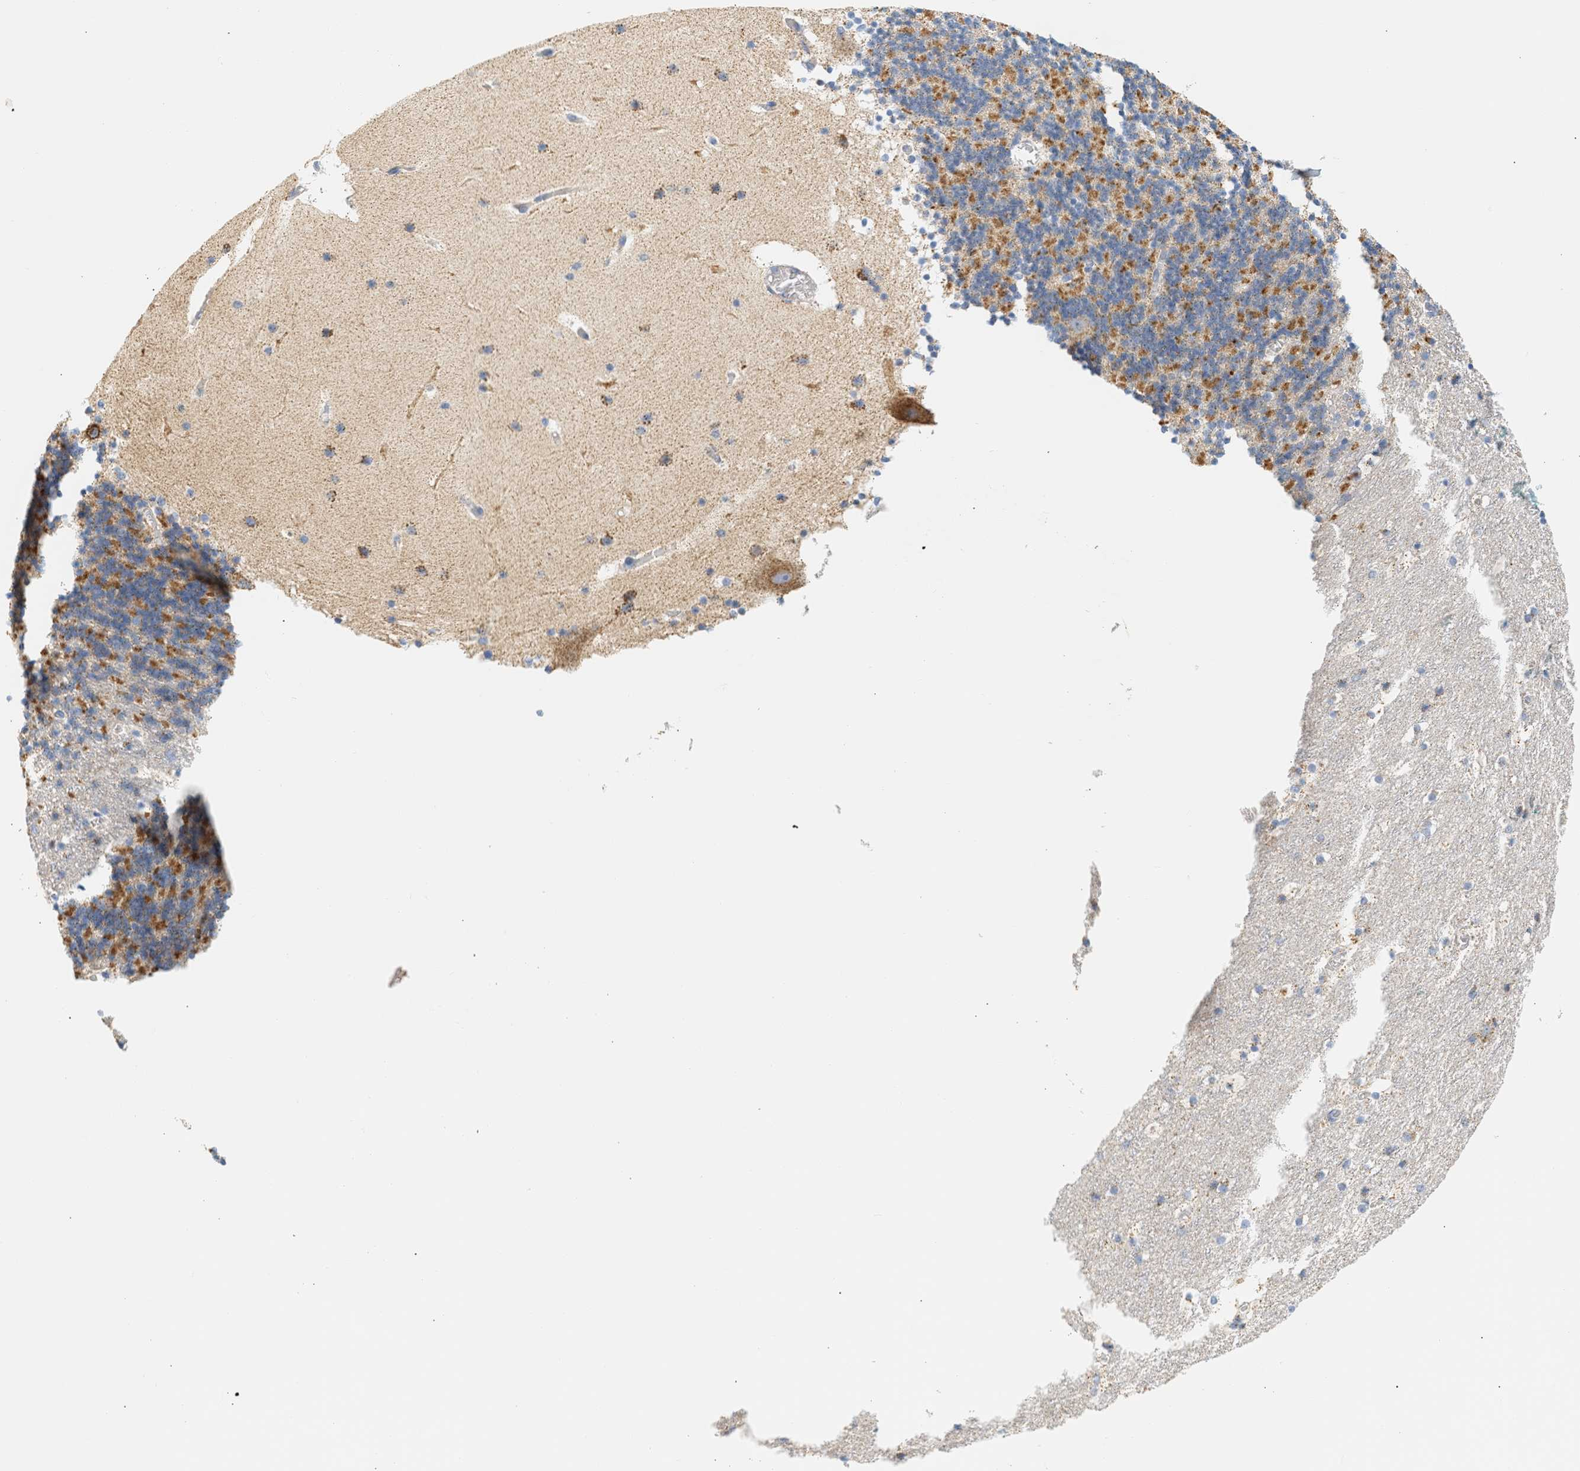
{"staining": {"intensity": "moderate", "quantity": "25%-75%", "location": "cytoplasmic/membranous"}, "tissue": "cerebellum", "cell_type": "Cells in granular layer", "image_type": "normal", "snomed": [{"axis": "morphology", "description": "Normal tissue, NOS"}, {"axis": "topography", "description": "Cerebellum"}], "caption": "Immunohistochemical staining of unremarkable cerebellum shows 25%-75% levels of moderate cytoplasmic/membranous protein expression in about 25%-75% of cells in granular layer.", "gene": "GRPEL2", "patient": {"sex": "male", "age": 45}}